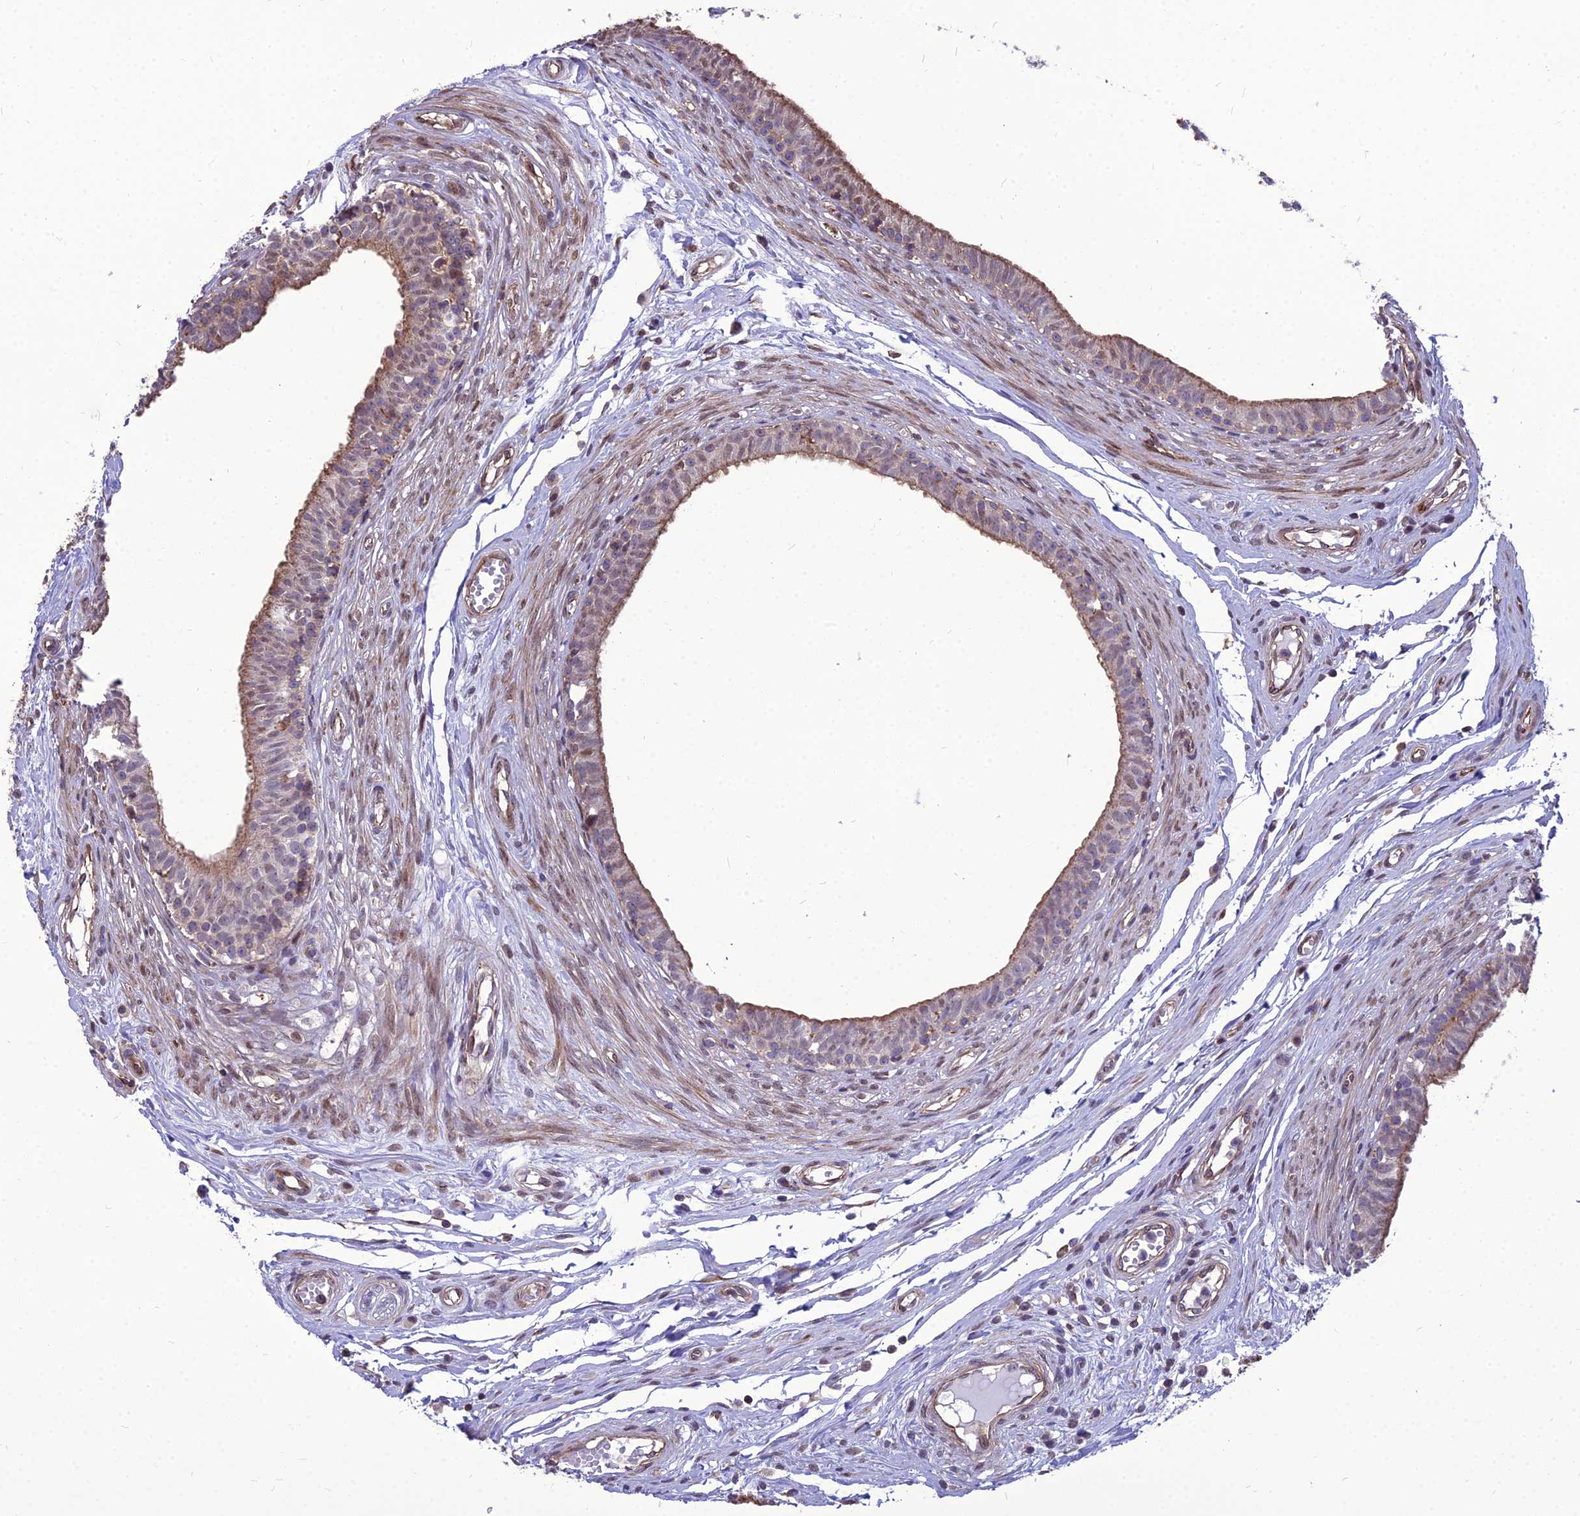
{"staining": {"intensity": "moderate", "quantity": "25%-75%", "location": "cytoplasmic/membranous,nuclear"}, "tissue": "epididymis", "cell_type": "Glandular cells", "image_type": "normal", "snomed": [{"axis": "morphology", "description": "Normal tissue, NOS"}, {"axis": "topography", "description": "Epididymis, spermatic cord, NOS"}], "caption": "Protein positivity by immunohistochemistry exhibits moderate cytoplasmic/membranous,nuclear positivity in approximately 25%-75% of glandular cells in unremarkable epididymis.", "gene": "TSPYL2", "patient": {"sex": "male", "age": 22}}